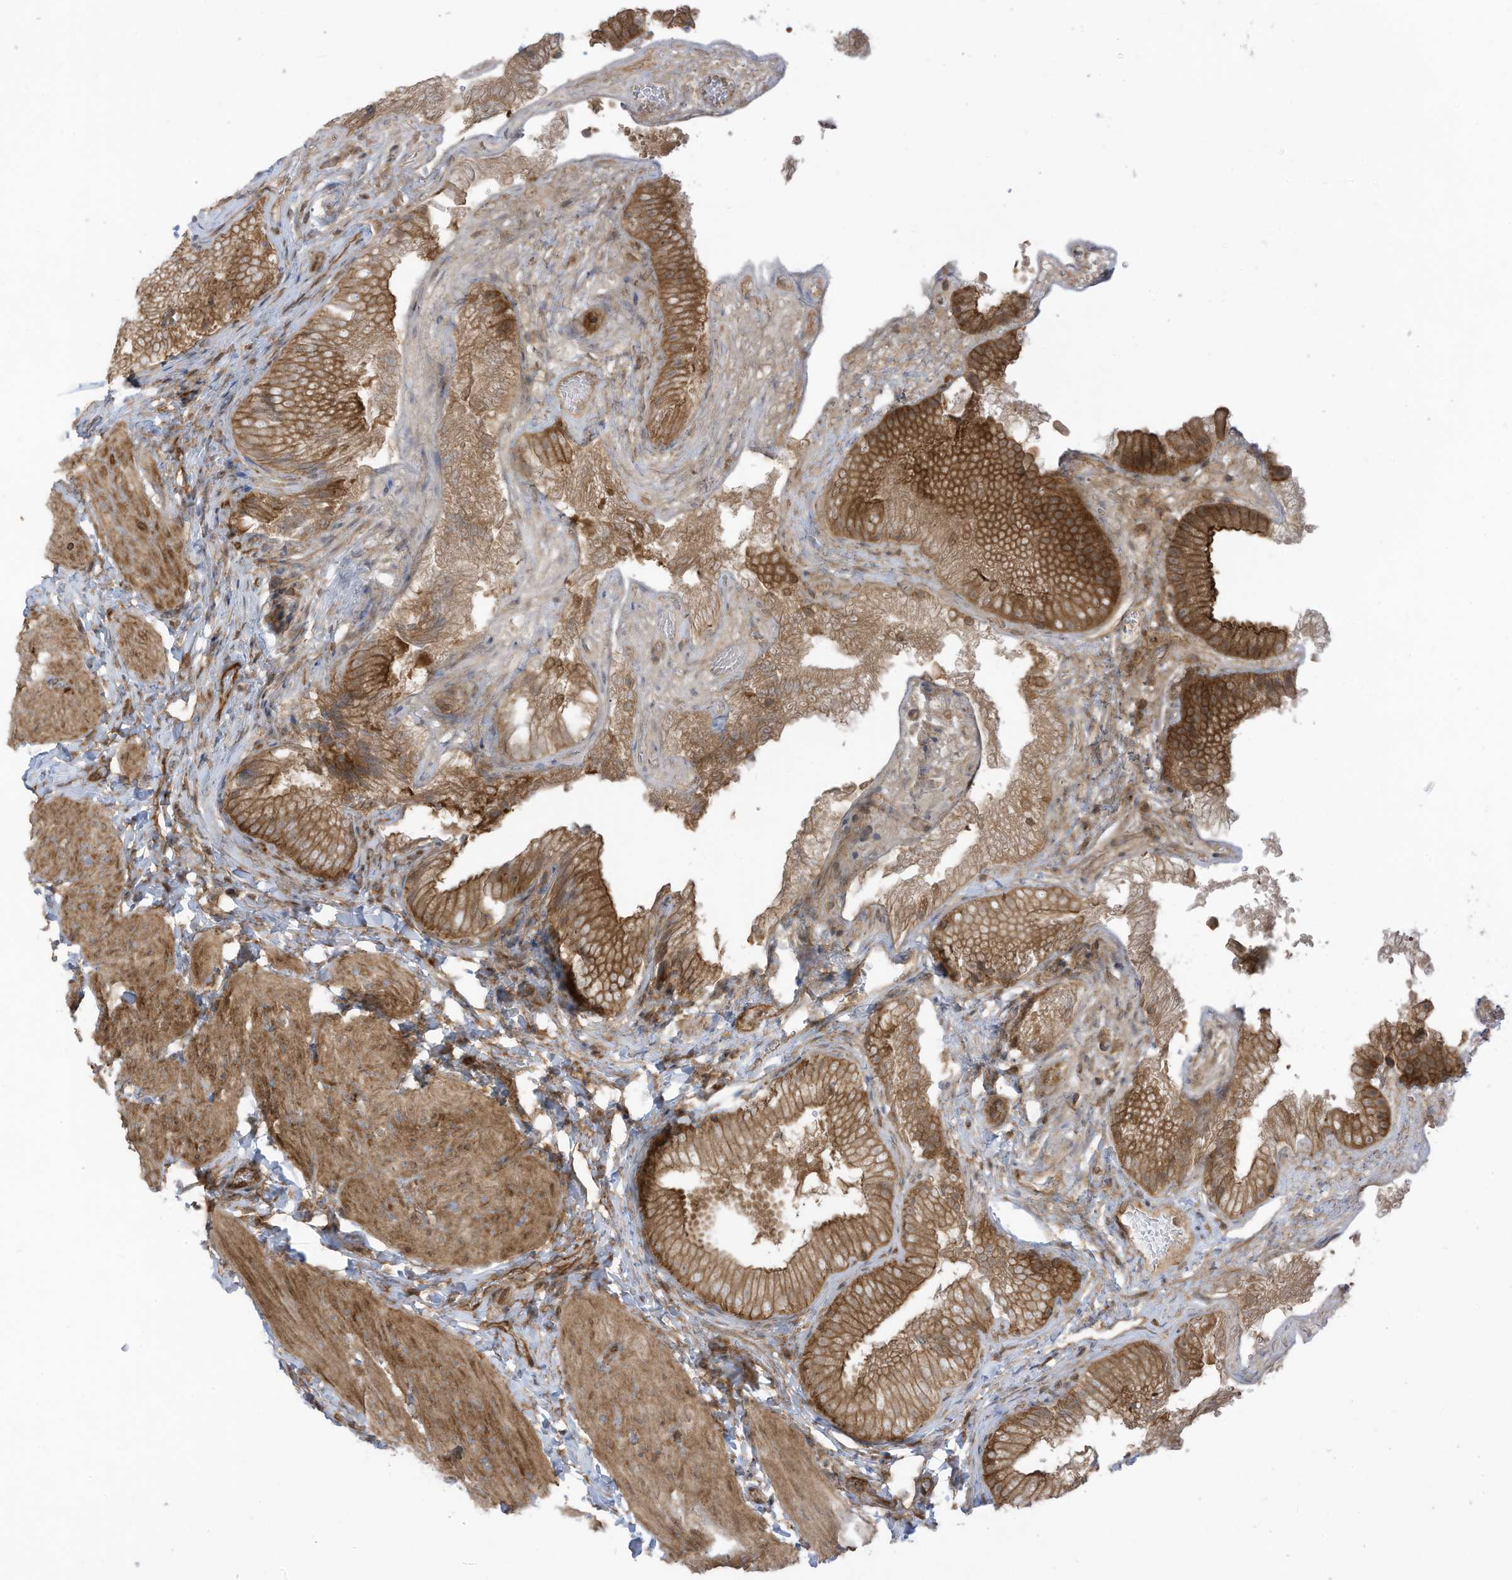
{"staining": {"intensity": "moderate", "quantity": ">75%", "location": "cytoplasmic/membranous"}, "tissue": "gallbladder", "cell_type": "Glandular cells", "image_type": "normal", "snomed": [{"axis": "morphology", "description": "Normal tissue, NOS"}, {"axis": "topography", "description": "Gallbladder"}], "caption": "Protein staining shows moderate cytoplasmic/membranous positivity in approximately >75% of glandular cells in unremarkable gallbladder.", "gene": "REPS1", "patient": {"sex": "female", "age": 30}}